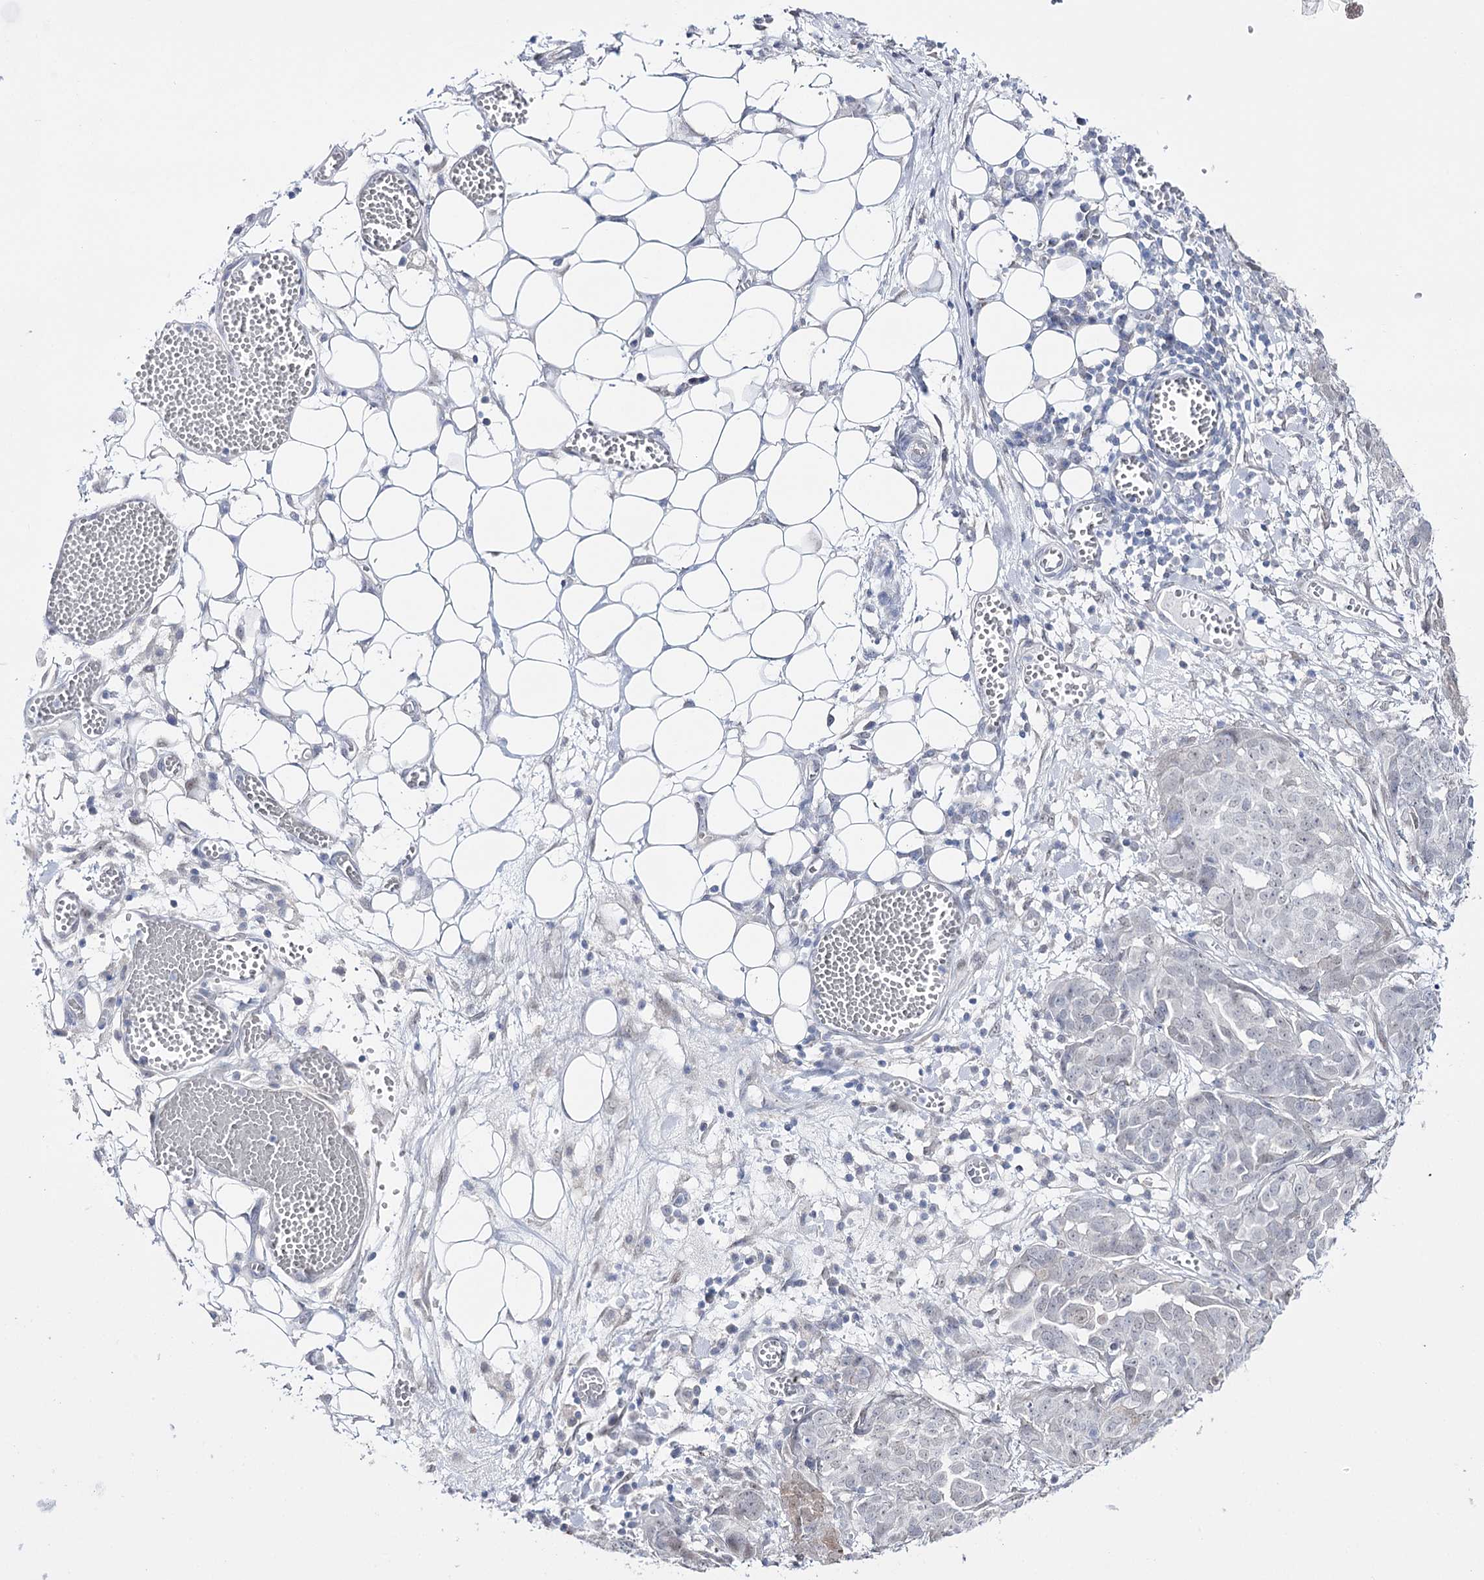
{"staining": {"intensity": "negative", "quantity": "none", "location": "none"}, "tissue": "ovarian cancer", "cell_type": "Tumor cells", "image_type": "cancer", "snomed": [{"axis": "morphology", "description": "Cystadenocarcinoma, serous, NOS"}, {"axis": "topography", "description": "Soft tissue"}, {"axis": "topography", "description": "Ovary"}], "caption": "Tumor cells are negative for protein expression in human ovarian cancer. The staining is performed using DAB (3,3'-diaminobenzidine) brown chromogen with nuclei counter-stained in using hematoxylin.", "gene": "RBM15B", "patient": {"sex": "female", "age": 57}}